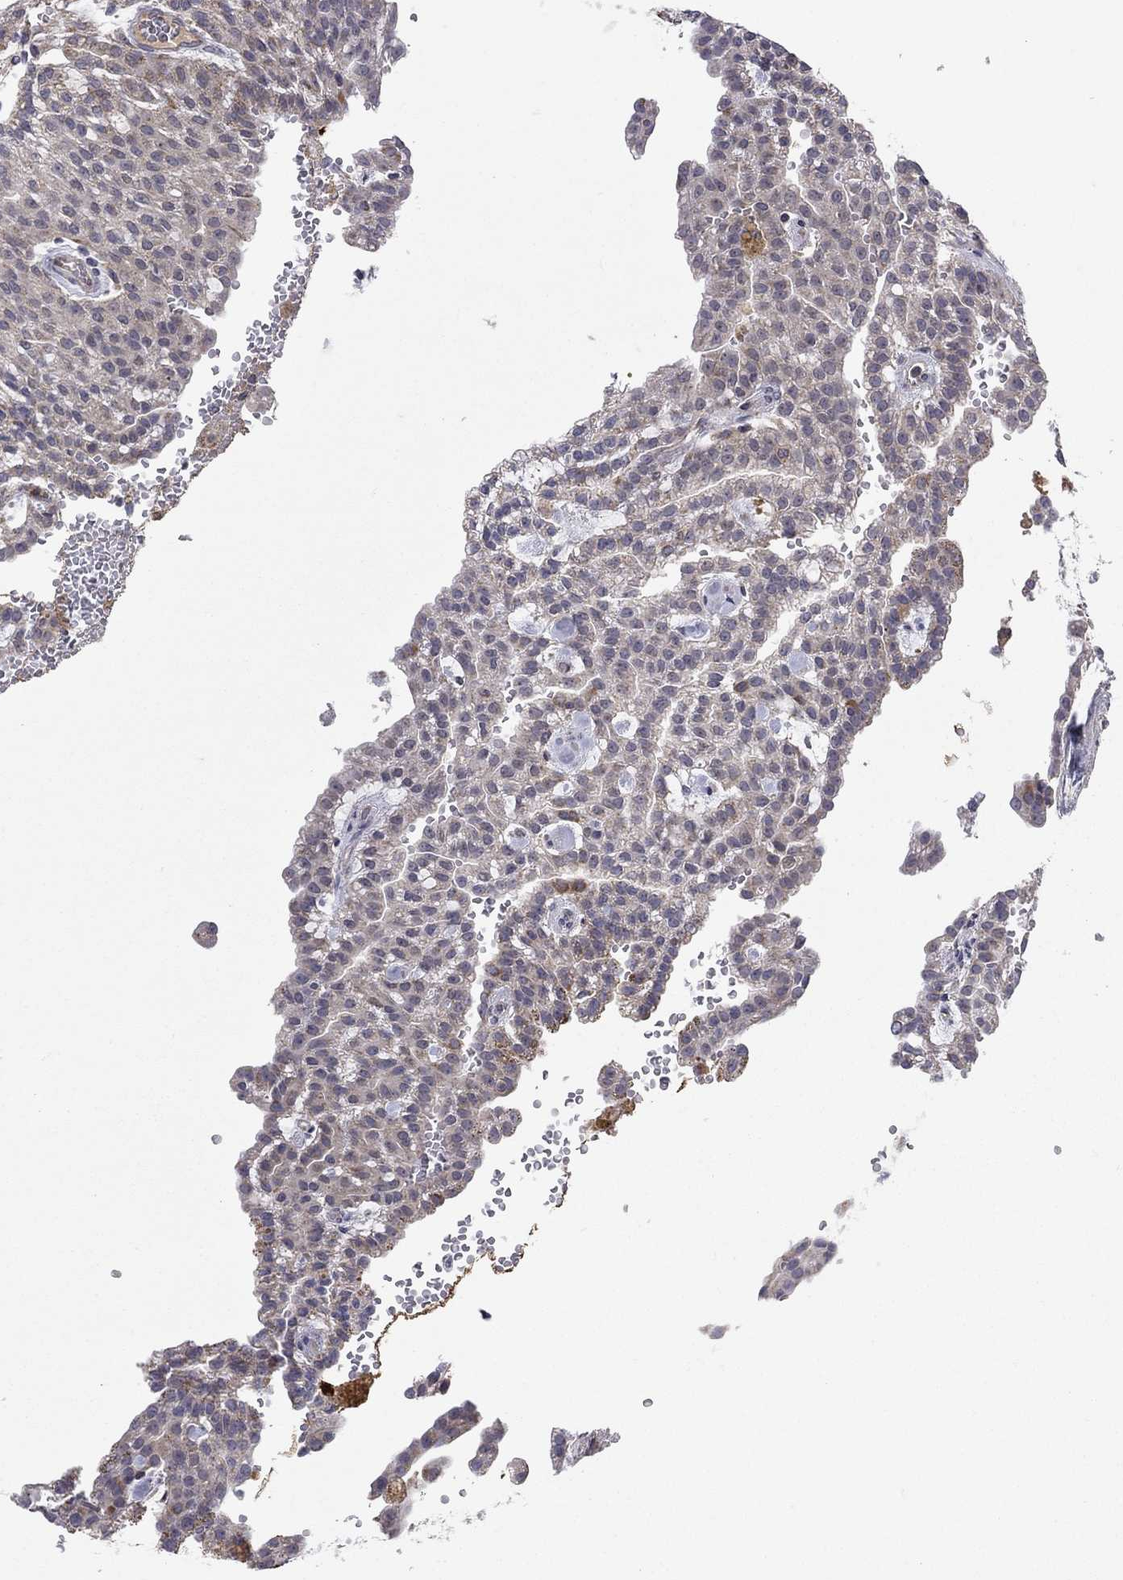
{"staining": {"intensity": "negative", "quantity": "none", "location": "none"}, "tissue": "renal cancer", "cell_type": "Tumor cells", "image_type": "cancer", "snomed": [{"axis": "morphology", "description": "Adenocarcinoma, NOS"}, {"axis": "topography", "description": "Kidney"}], "caption": "An immunohistochemistry histopathology image of renal cancer (adenocarcinoma) is shown. There is no staining in tumor cells of renal cancer (adenocarcinoma).", "gene": "DOP1B", "patient": {"sex": "male", "age": 63}}